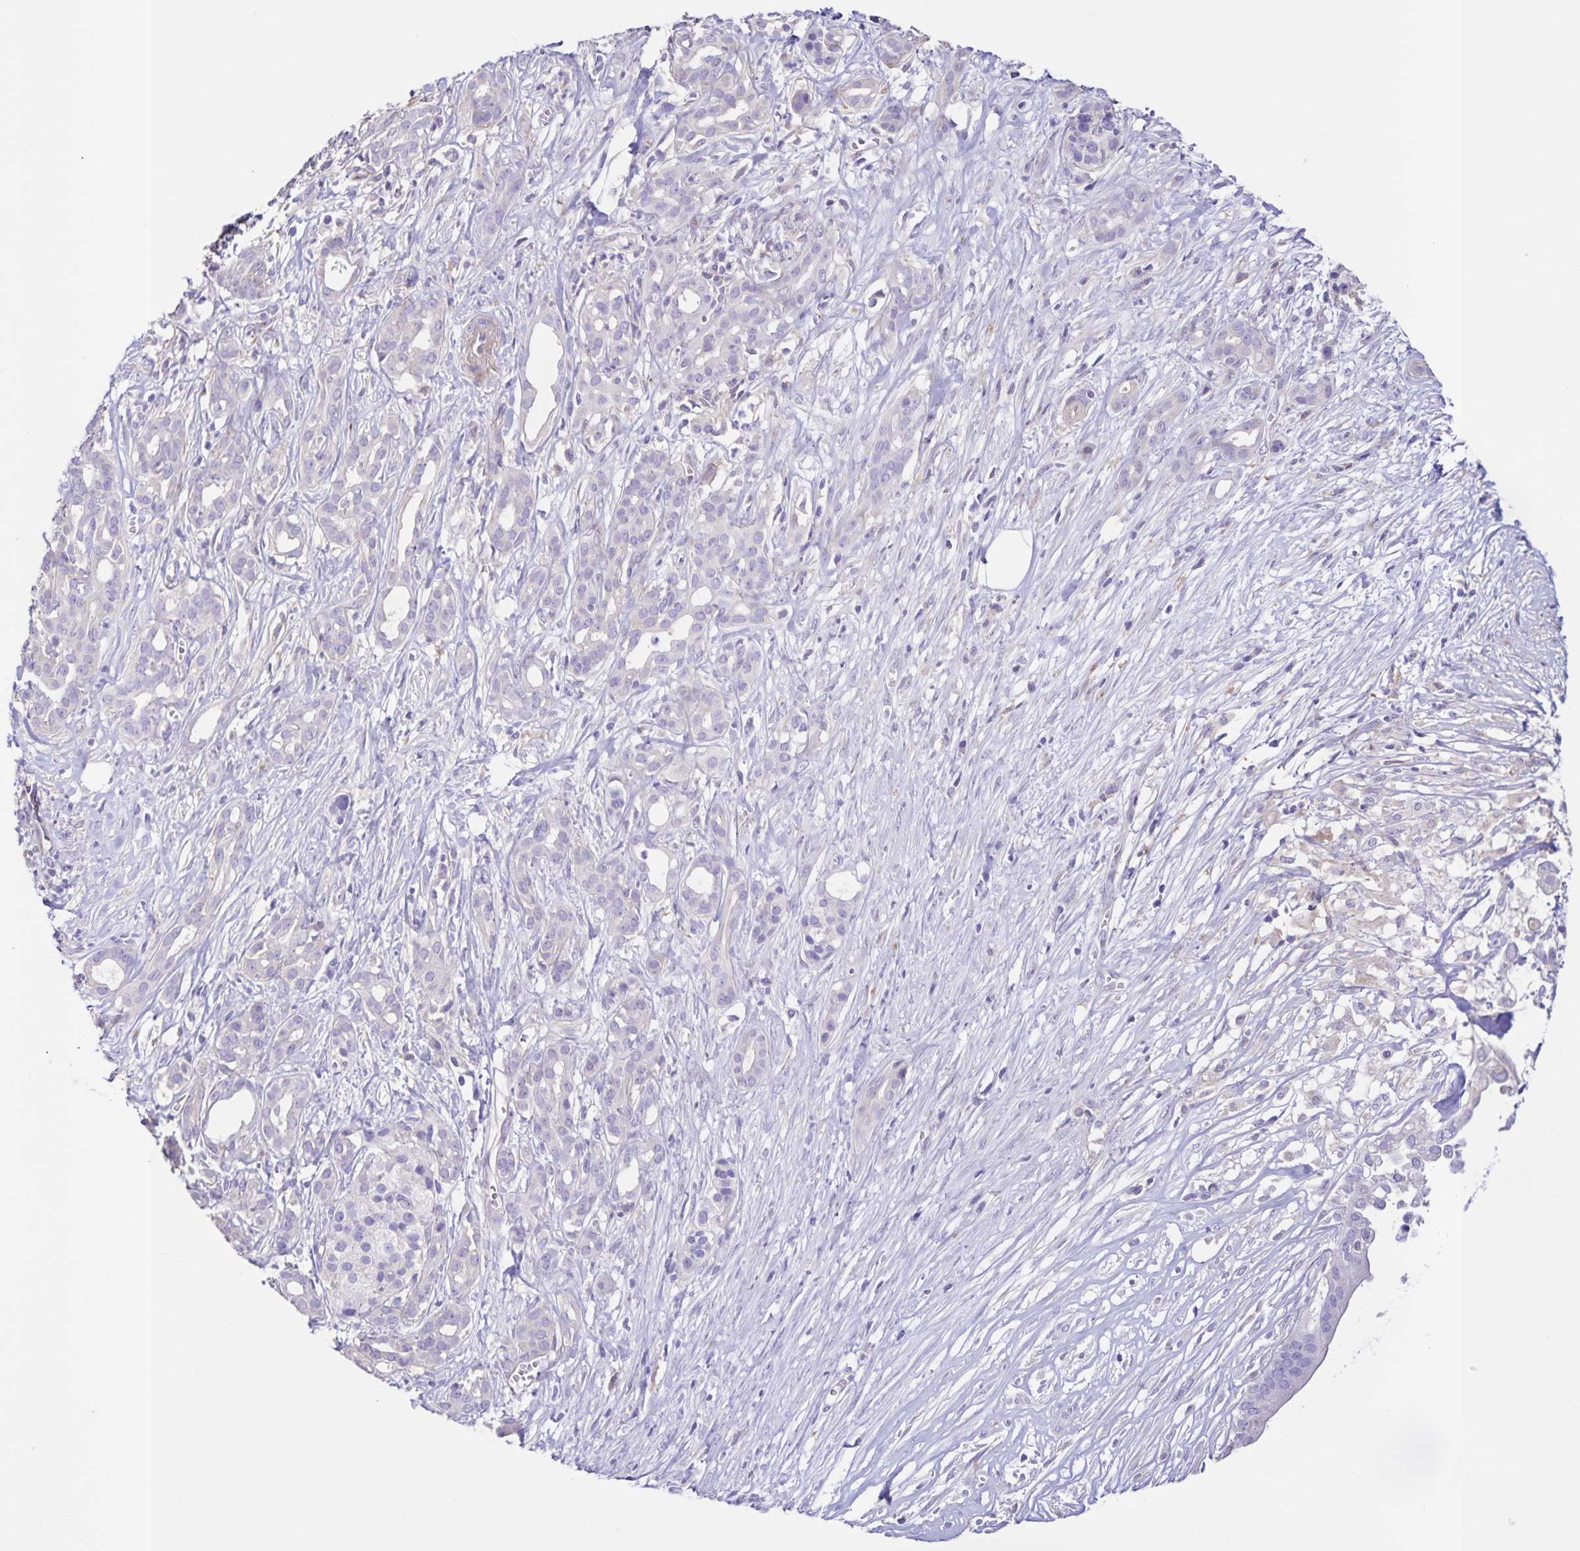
{"staining": {"intensity": "negative", "quantity": "none", "location": "none"}, "tissue": "pancreatic cancer", "cell_type": "Tumor cells", "image_type": "cancer", "snomed": [{"axis": "morphology", "description": "Adenocarcinoma, NOS"}, {"axis": "topography", "description": "Pancreas"}], "caption": "Pancreatic cancer was stained to show a protein in brown. There is no significant staining in tumor cells.", "gene": "BOLL", "patient": {"sex": "male", "age": 61}}